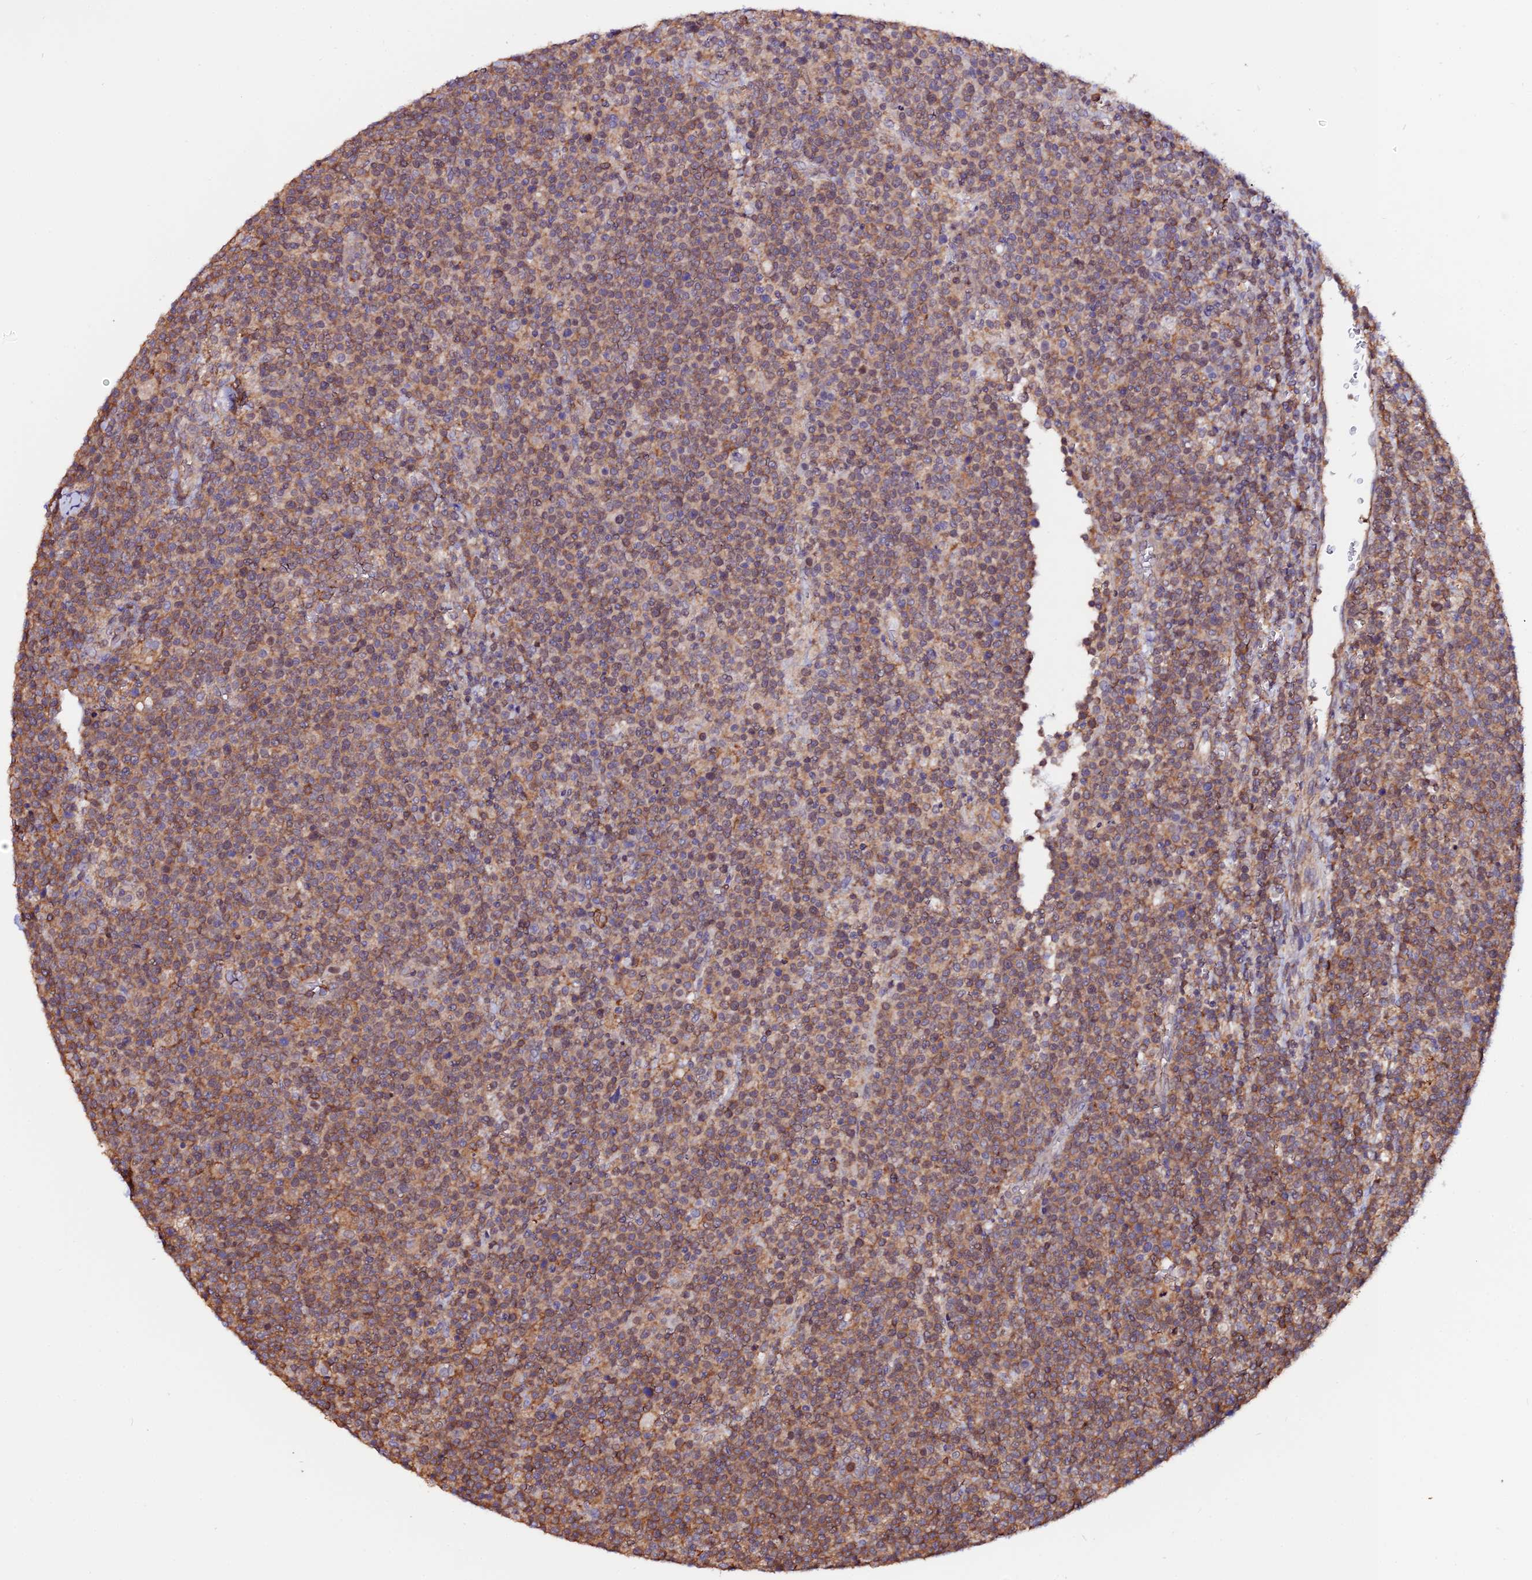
{"staining": {"intensity": "moderate", "quantity": ">75%", "location": "cytoplasmic/membranous"}, "tissue": "lymphoma", "cell_type": "Tumor cells", "image_type": "cancer", "snomed": [{"axis": "morphology", "description": "Malignant lymphoma, non-Hodgkin's type, High grade"}, {"axis": "topography", "description": "Lymph node"}], "caption": "IHC histopathology image of human high-grade malignant lymphoma, non-Hodgkin's type stained for a protein (brown), which reveals medium levels of moderate cytoplasmic/membranous expression in about >75% of tumor cells.", "gene": "USP17L15", "patient": {"sex": "male", "age": 61}}